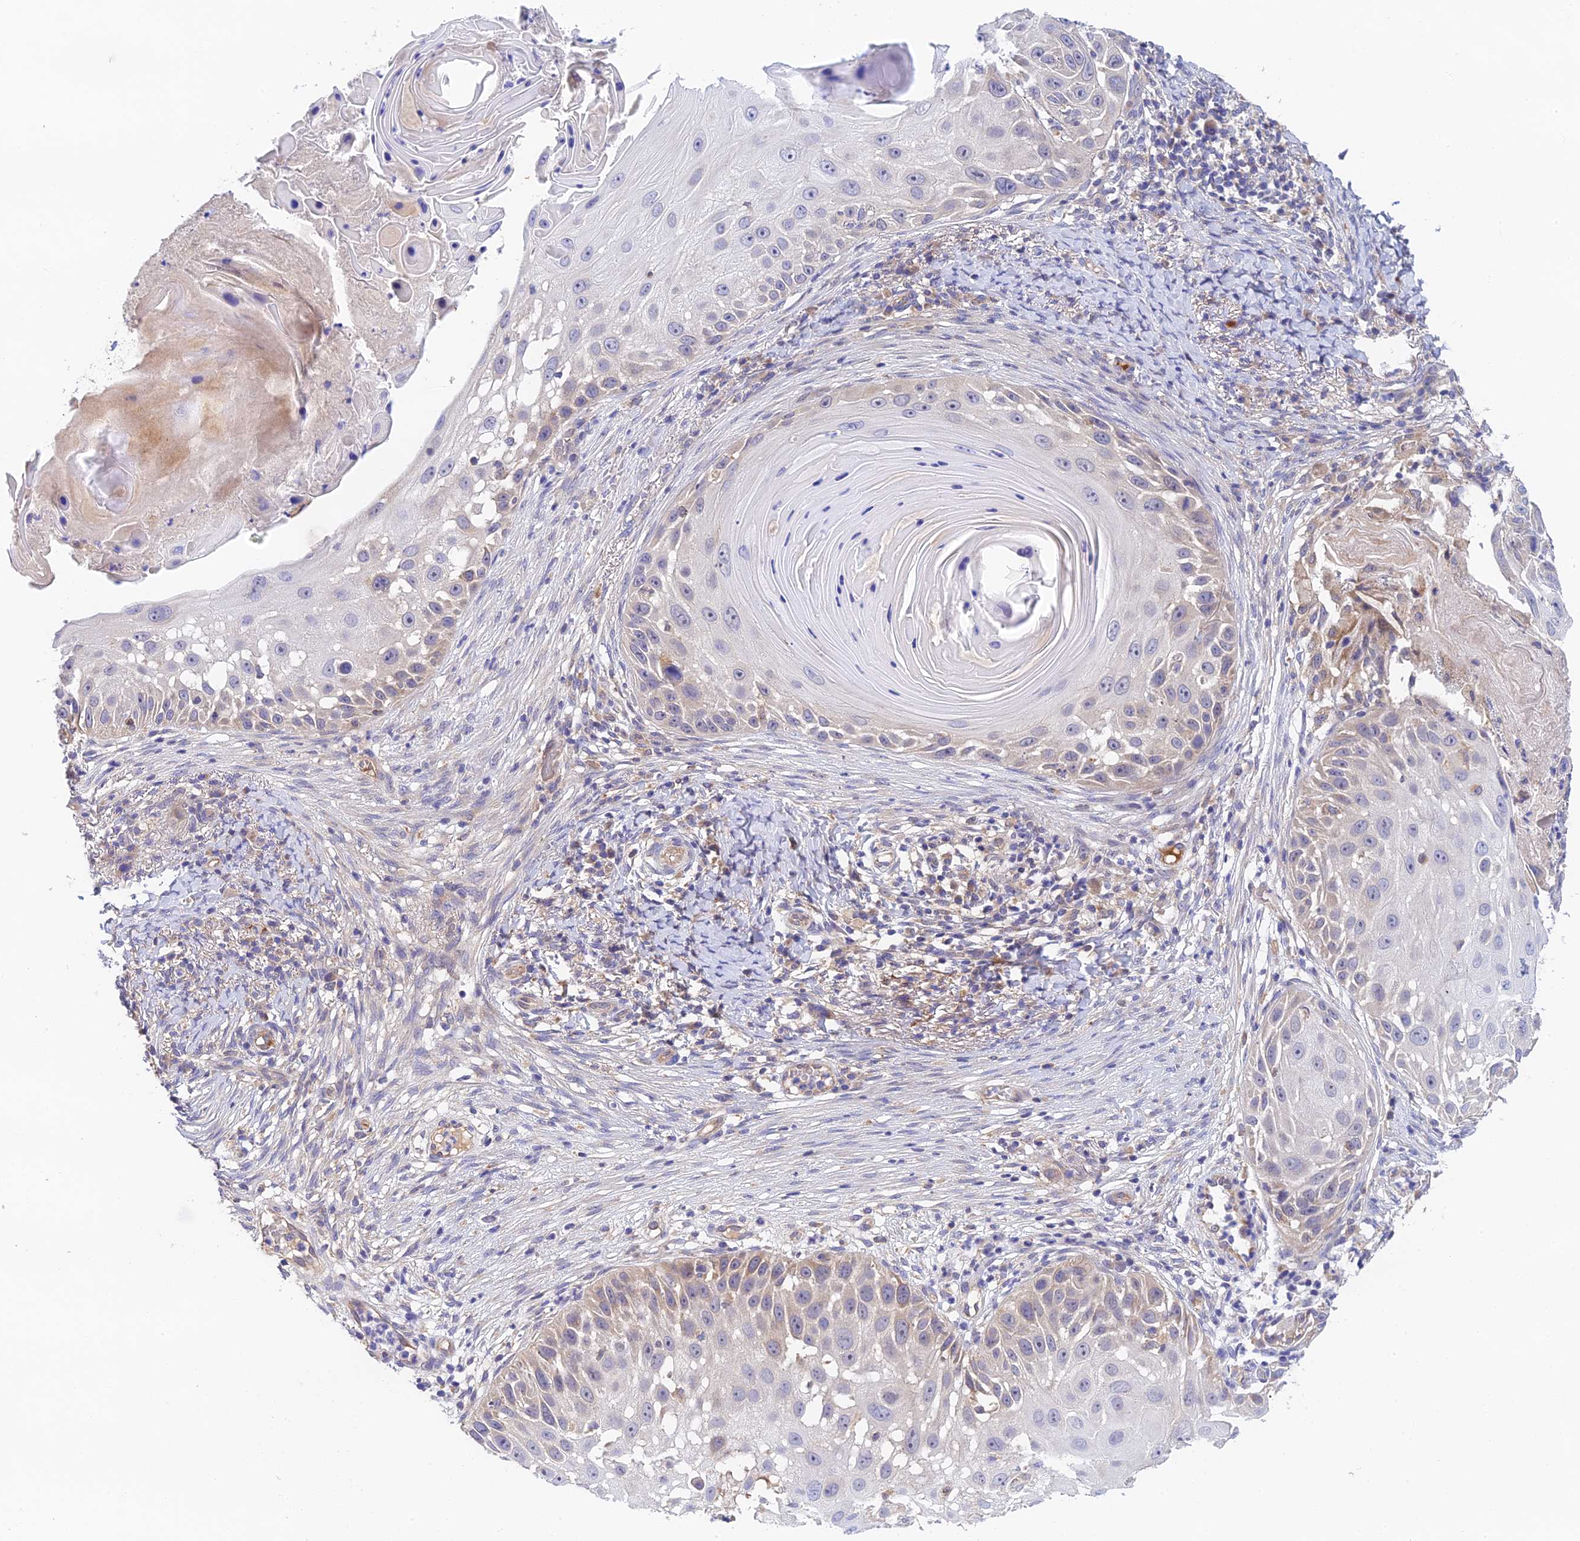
{"staining": {"intensity": "negative", "quantity": "none", "location": "none"}, "tissue": "skin cancer", "cell_type": "Tumor cells", "image_type": "cancer", "snomed": [{"axis": "morphology", "description": "Squamous cell carcinoma, NOS"}, {"axis": "topography", "description": "Skin"}], "caption": "There is no significant positivity in tumor cells of skin cancer (squamous cell carcinoma). The staining is performed using DAB (3,3'-diaminobenzidine) brown chromogen with nuclei counter-stained in using hematoxylin.", "gene": "RANBP6", "patient": {"sex": "female", "age": 44}}